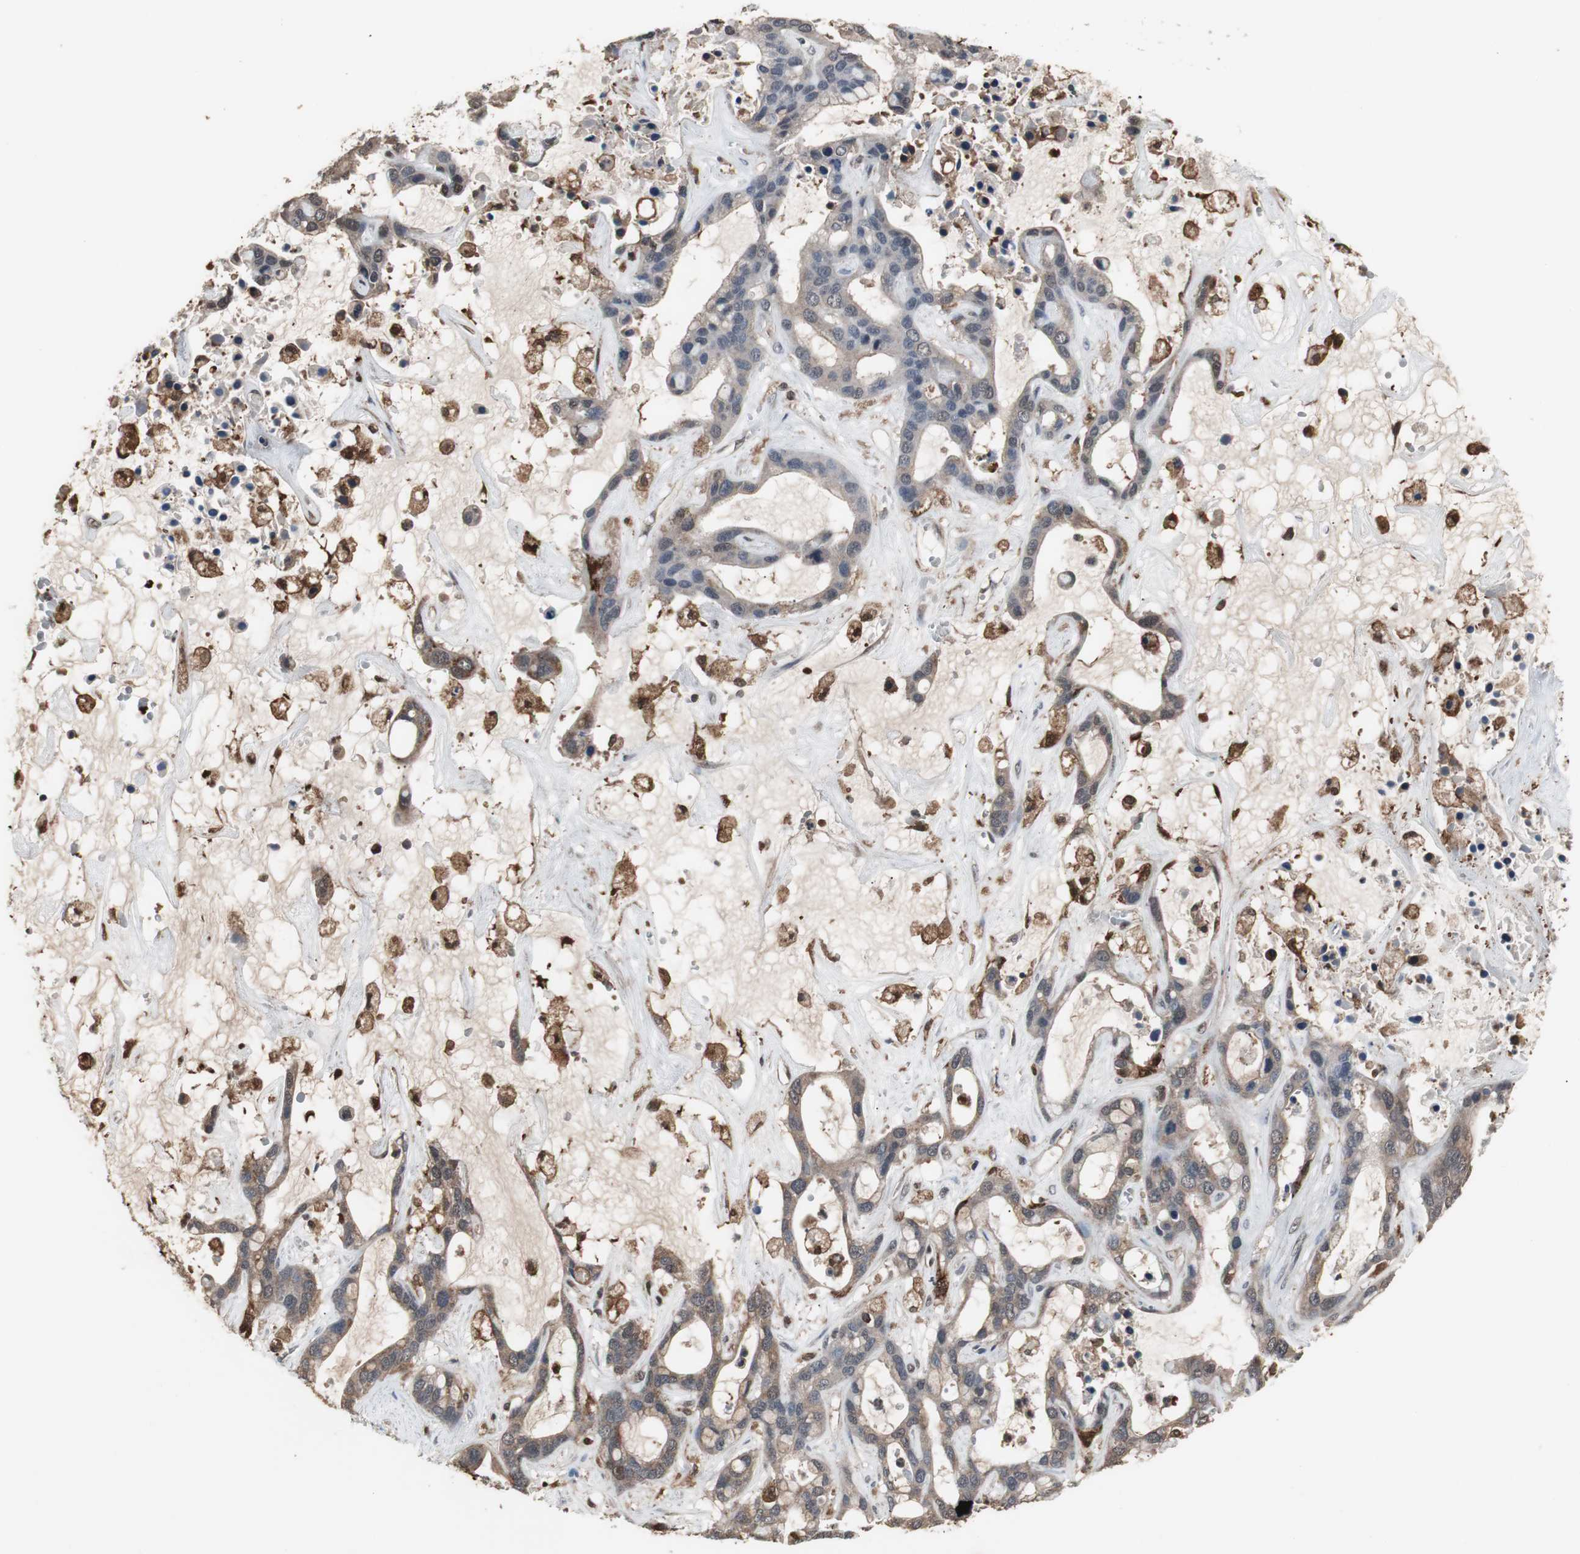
{"staining": {"intensity": "moderate", "quantity": ">75%", "location": "cytoplasmic/membranous"}, "tissue": "liver cancer", "cell_type": "Tumor cells", "image_type": "cancer", "snomed": [{"axis": "morphology", "description": "Cholangiocarcinoma"}, {"axis": "topography", "description": "Liver"}], "caption": "A brown stain shows moderate cytoplasmic/membranous expression of a protein in liver cancer tumor cells. (Brightfield microscopy of DAB IHC at high magnification).", "gene": "ZSCAN22", "patient": {"sex": "female", "age": 65}}